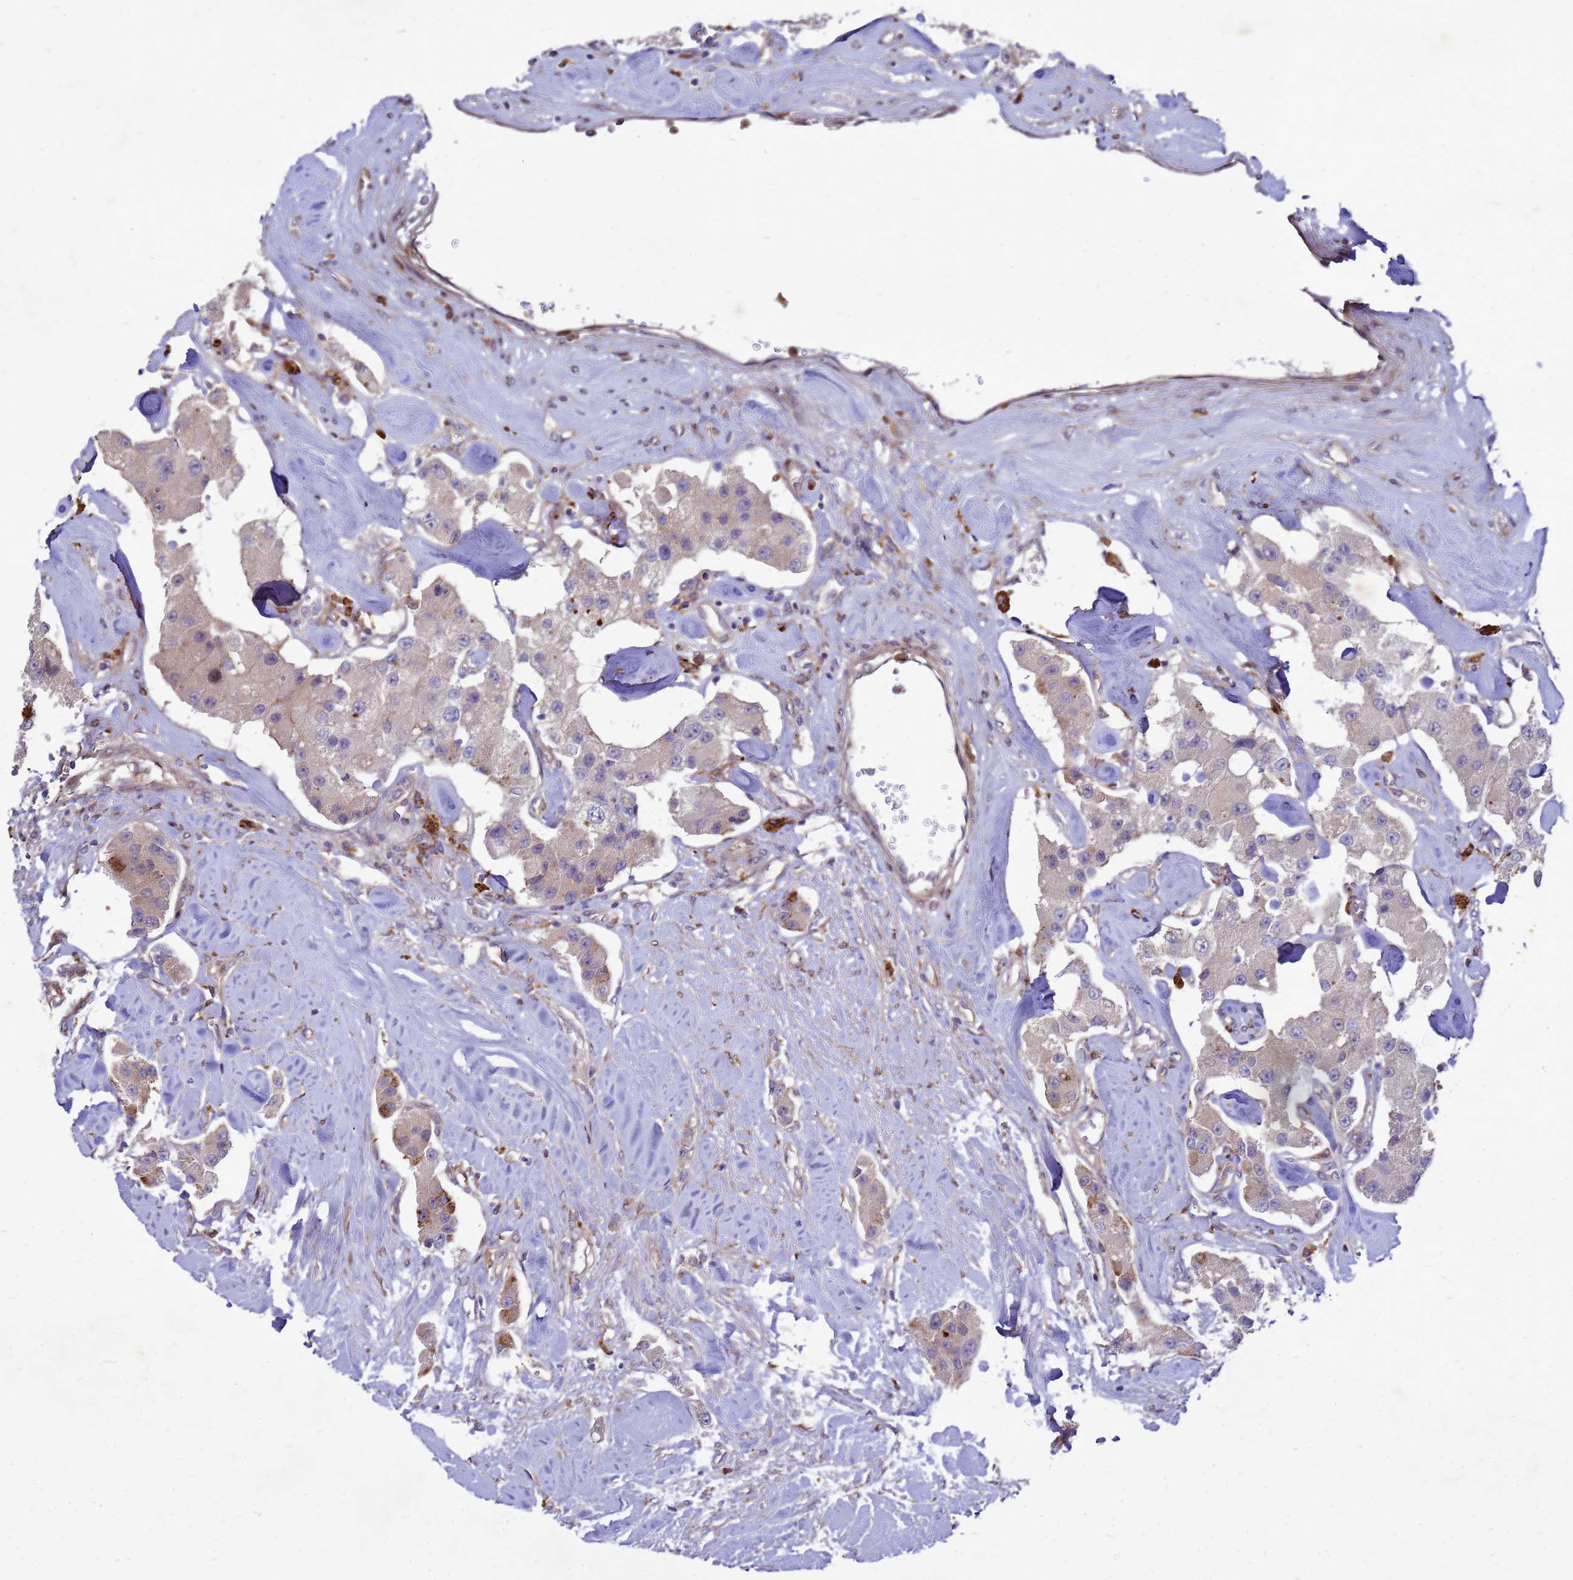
{"staining": {"intensity": "weak", "quantity": "25%-75%", "location": "cytoplasmic/membranous"}, "tissue": "carcinoid", "cell_type": "Tumor cells", "image_type": "cancer", "snomed": [{"axis": "morphology", "description": "Carcinoid, malignant, NOS"}, {"axis": "topography", "description": "Pancreas"}], "caption": "Weak cytoplasmic/membranous protein expression is appreciated in about 25%-75% of tumor cells in carcinoid.", "gene": "RNF215", "patient": {"sex": "male", "age": 41}}